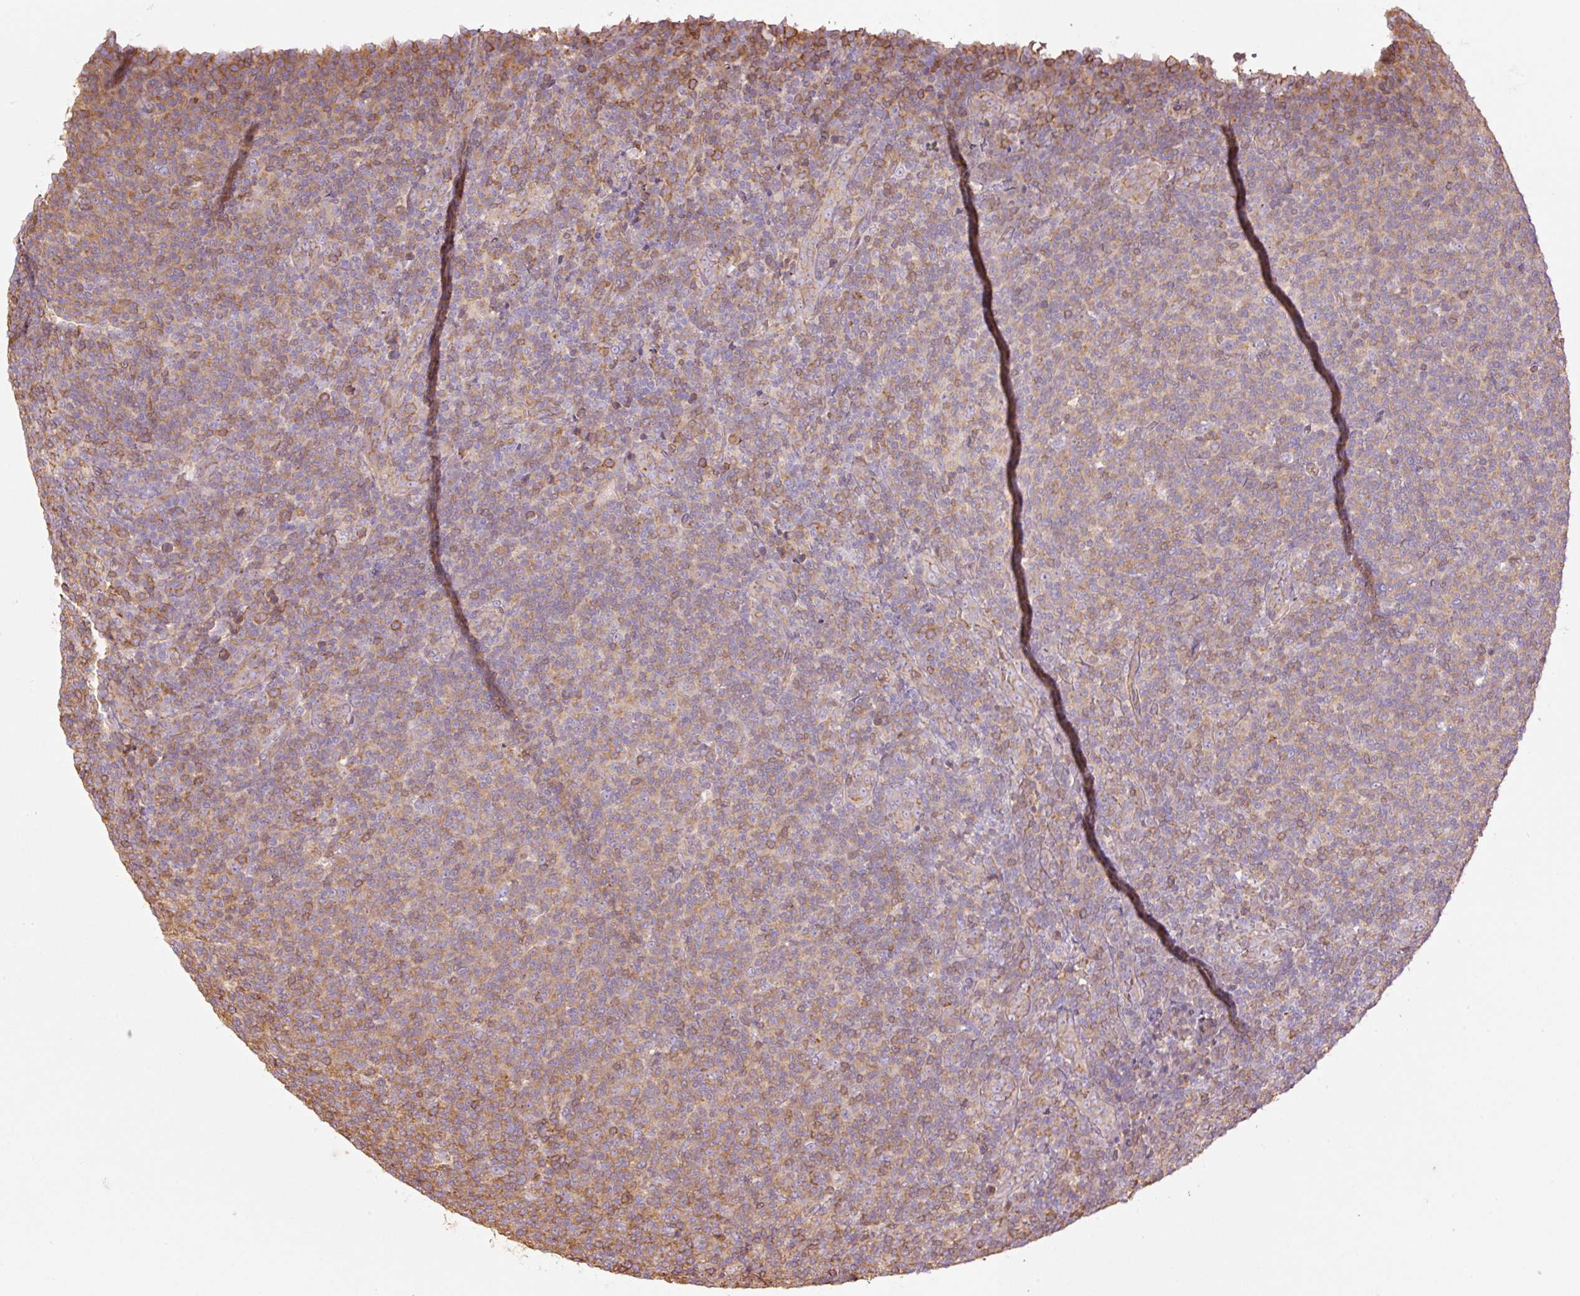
{"staining": {"intensity": "weak", "quantity": "25%-75%", "location": "cytoplasmic/membranous"}, "tissue": "lymphoma", "cell_type": "Tumor cells", "image_type": "cancer", "snomed": [{"axis": "morphology", "description": "Malignant lymphoma, non-Hodgkin's type, Low grade"}, {"axis": "topography", "description": "Lymph node"}], "caption": "This is an image of IHC staining of lymphoma, which shows weak staining in the cytoplasmic/membranous of tumor cells.", "gene": "PPP1R1B", "patient": {"sex": "male", "age": 66}}